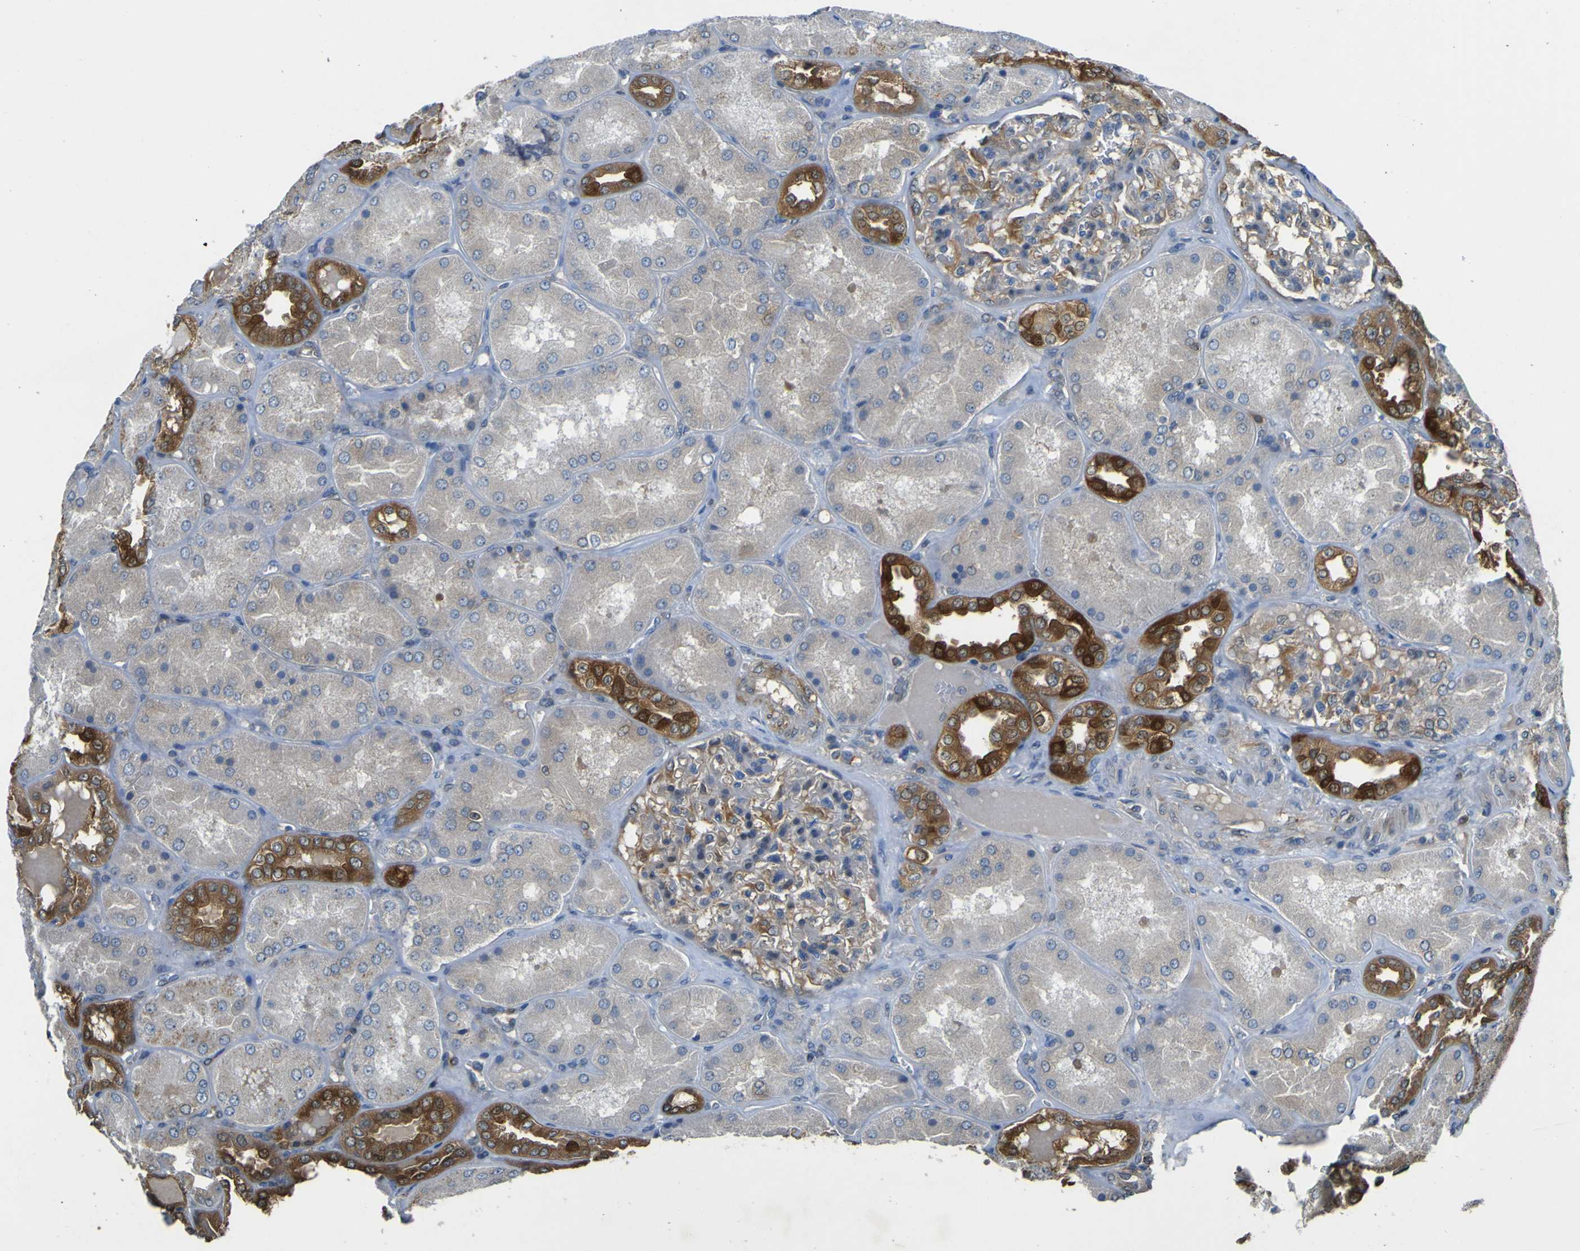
{"staining": {"intensity": "moderate", "quantity": "25%-75%", "location": "cytoplasmic/membranous"}, "tissue": "kidney", "cell_type": "Cells in glomeruli", "image_type": "normal", "snomed": [{"axis": "morphology", "description": "Normal tissue, NOS"}, {"axis": "topography", "description": "Kidney"}], "caption": "IHC image of benign kidney: human kidney stained using IHC displays medium levels of moderate protein expression localized specifically in the cytoplasmic/membranous of cells in glomeruli, appearing as a cytoplasmic/membranous brown color.", "gene": "EML2", "patient": {"sex": "female", "age": 56}}